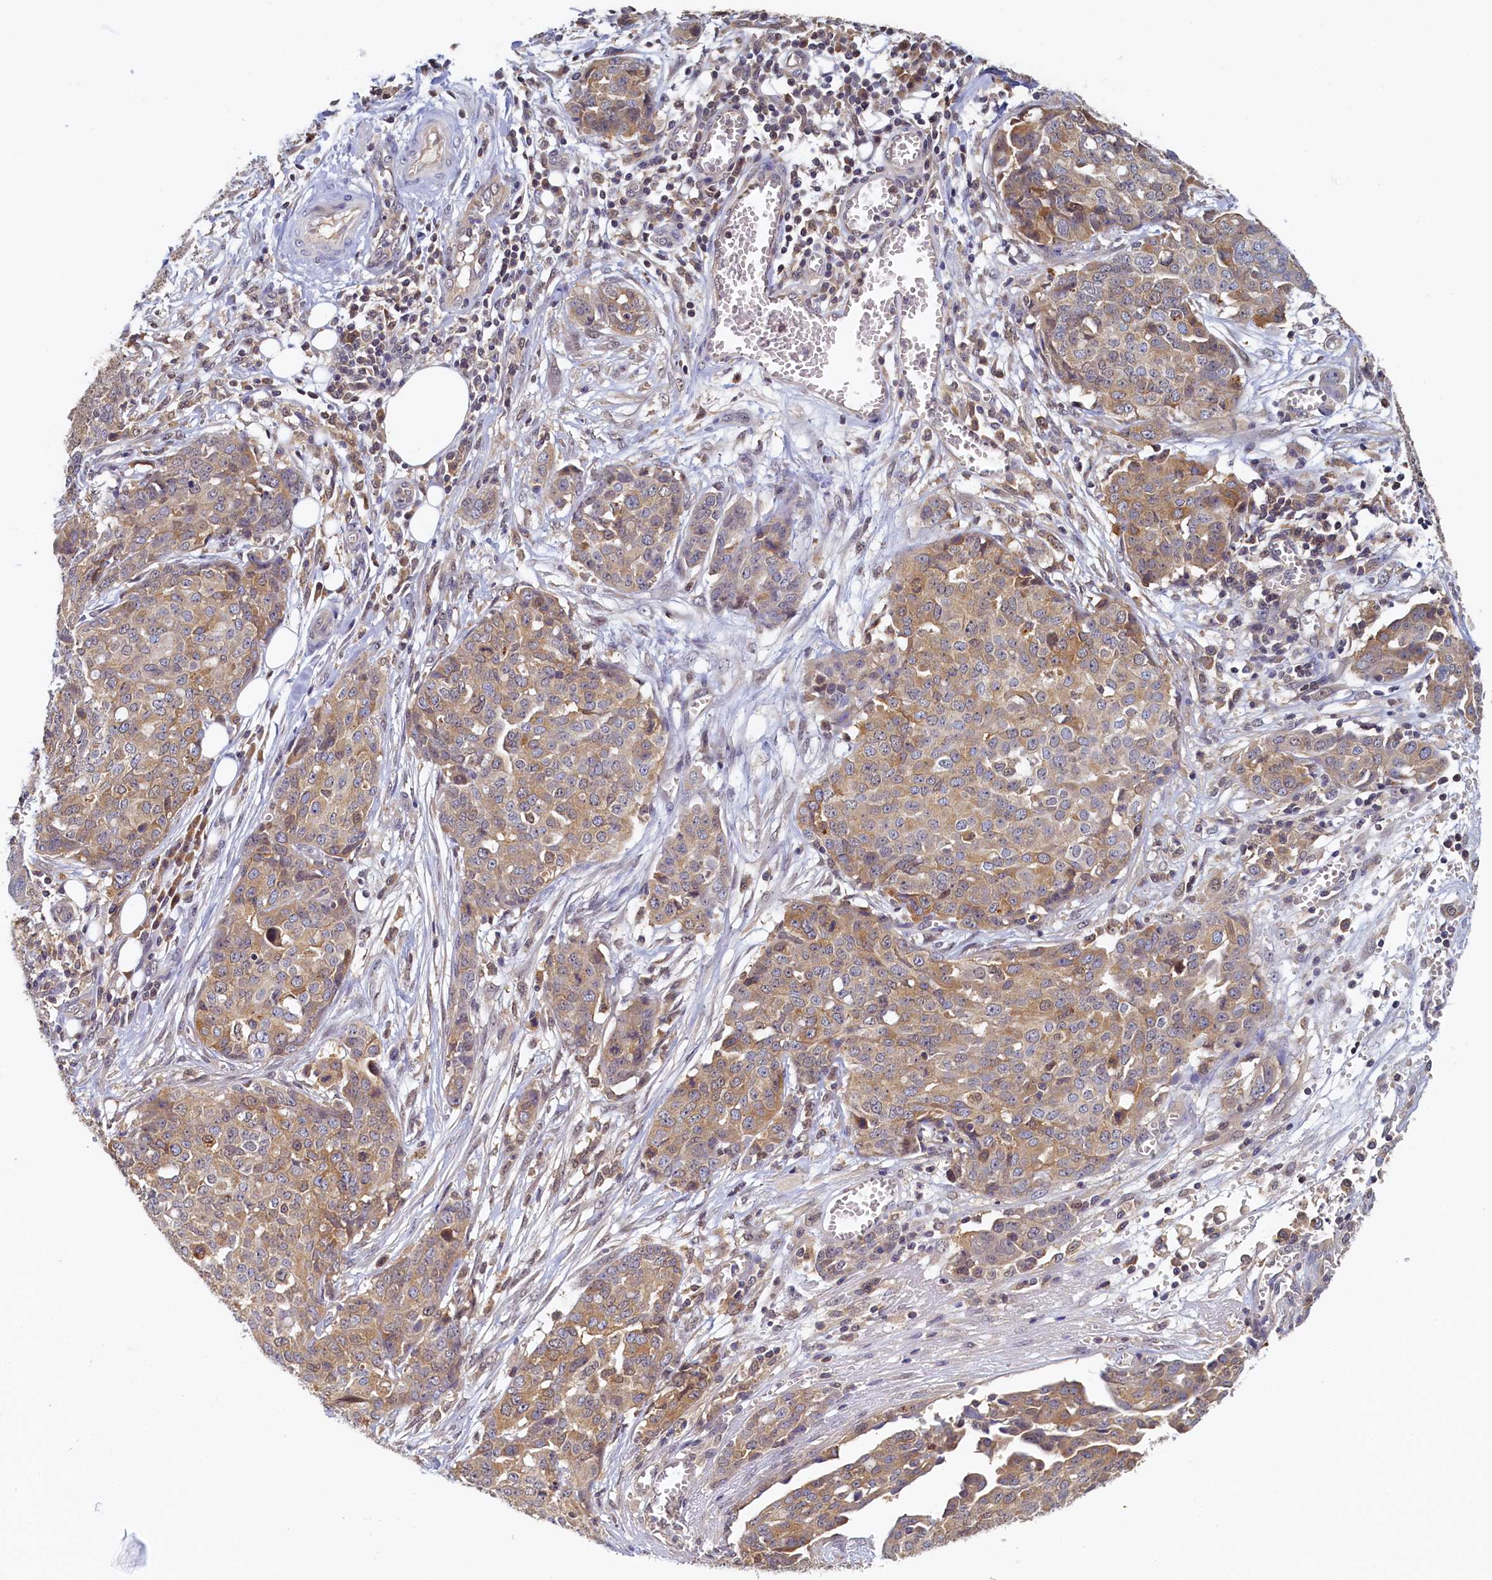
{"staining": {"intensity": "moderate", "quantity": ">75%", "location": "cytoplasmic/membranous"}, "tissue": "ovarian cancer", "cell_type": "Tumor cells", "image_type": "cancer", "snomed": [{"axis": "morphology", "description": "Cystadenocarcinoma, serous, NOS"}, {"axis": "topography", "description": "Soft tissue"}, {"axis": "topography", "description": "Ovary"}], "caption": "Tumor cells demonstrate moderate cytoplasmic/membranous expression in approximately >75% of cells in serous cystadenocarcinoma (ovarian).", "gene": "PAAF1", "patient": {"sex": "female", "age": 57}}